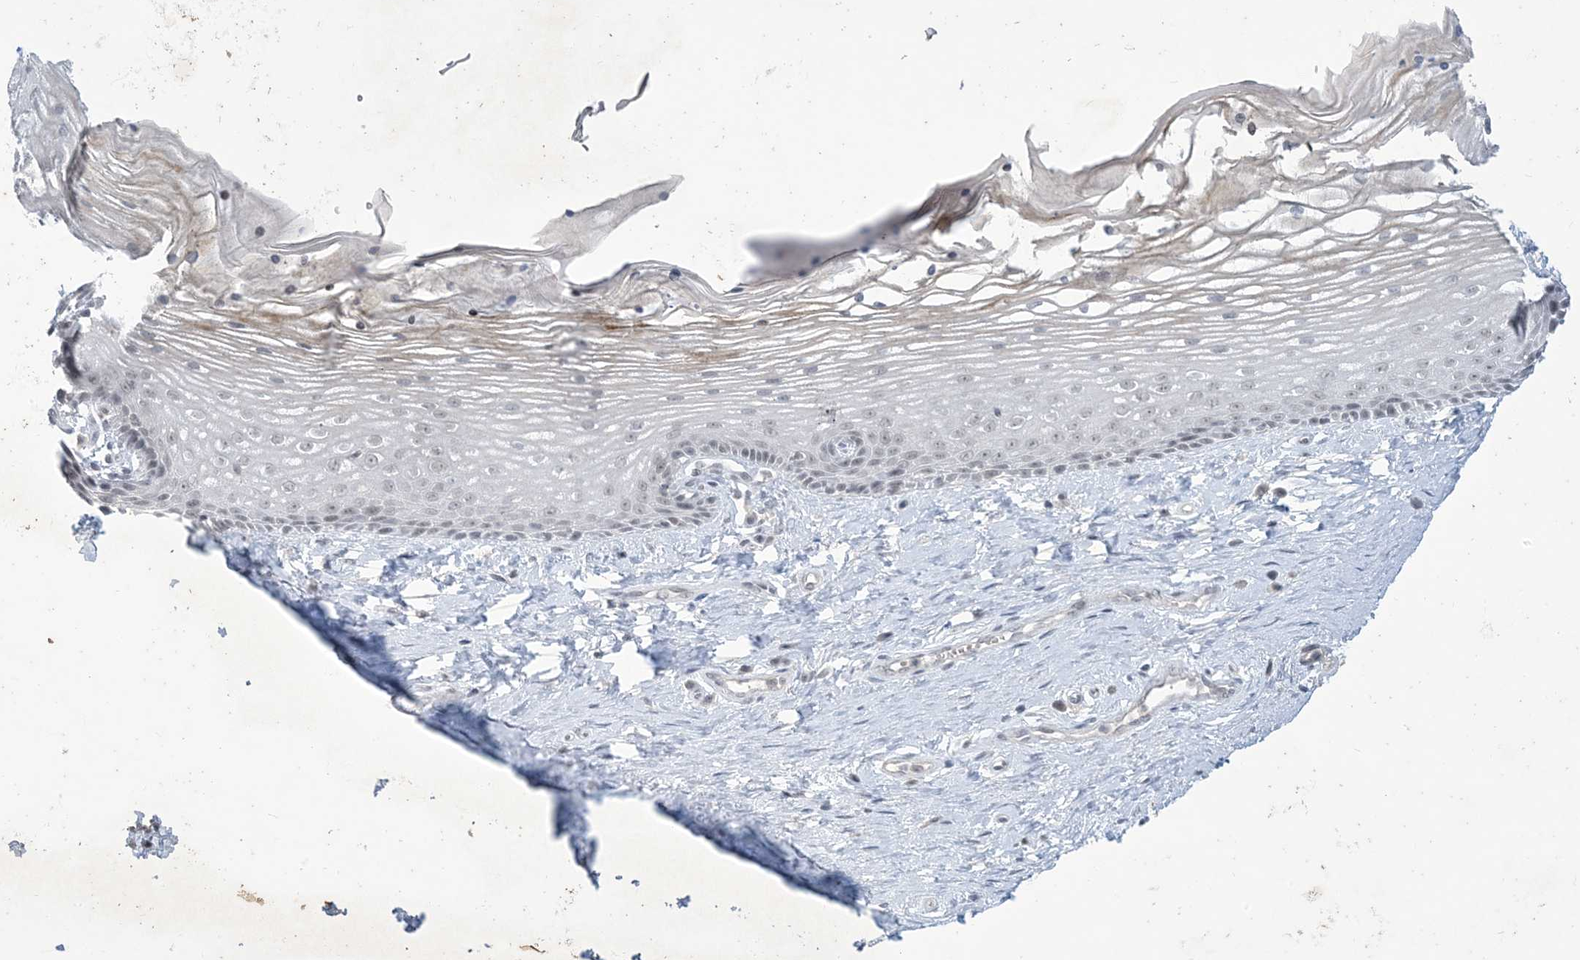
{"staining": {"intensity": "weak", "quantity": "<25%", "location": "nuclear"}, "tissue": "vagina", "cell_type": "Squamous epithelial cells", "image_type": "normal", "snomed": [{"axis": "morphology", "description": "Normal tissue, NOS"}, {"axis": "topography", "description": "Vagina"}], "caption": "Photomicrograph shows no protein expression in squamous epithelial cells of unremarkable vagina.", "gene": "ZNF674", "patient": {"sex": "female", "age": 46}}